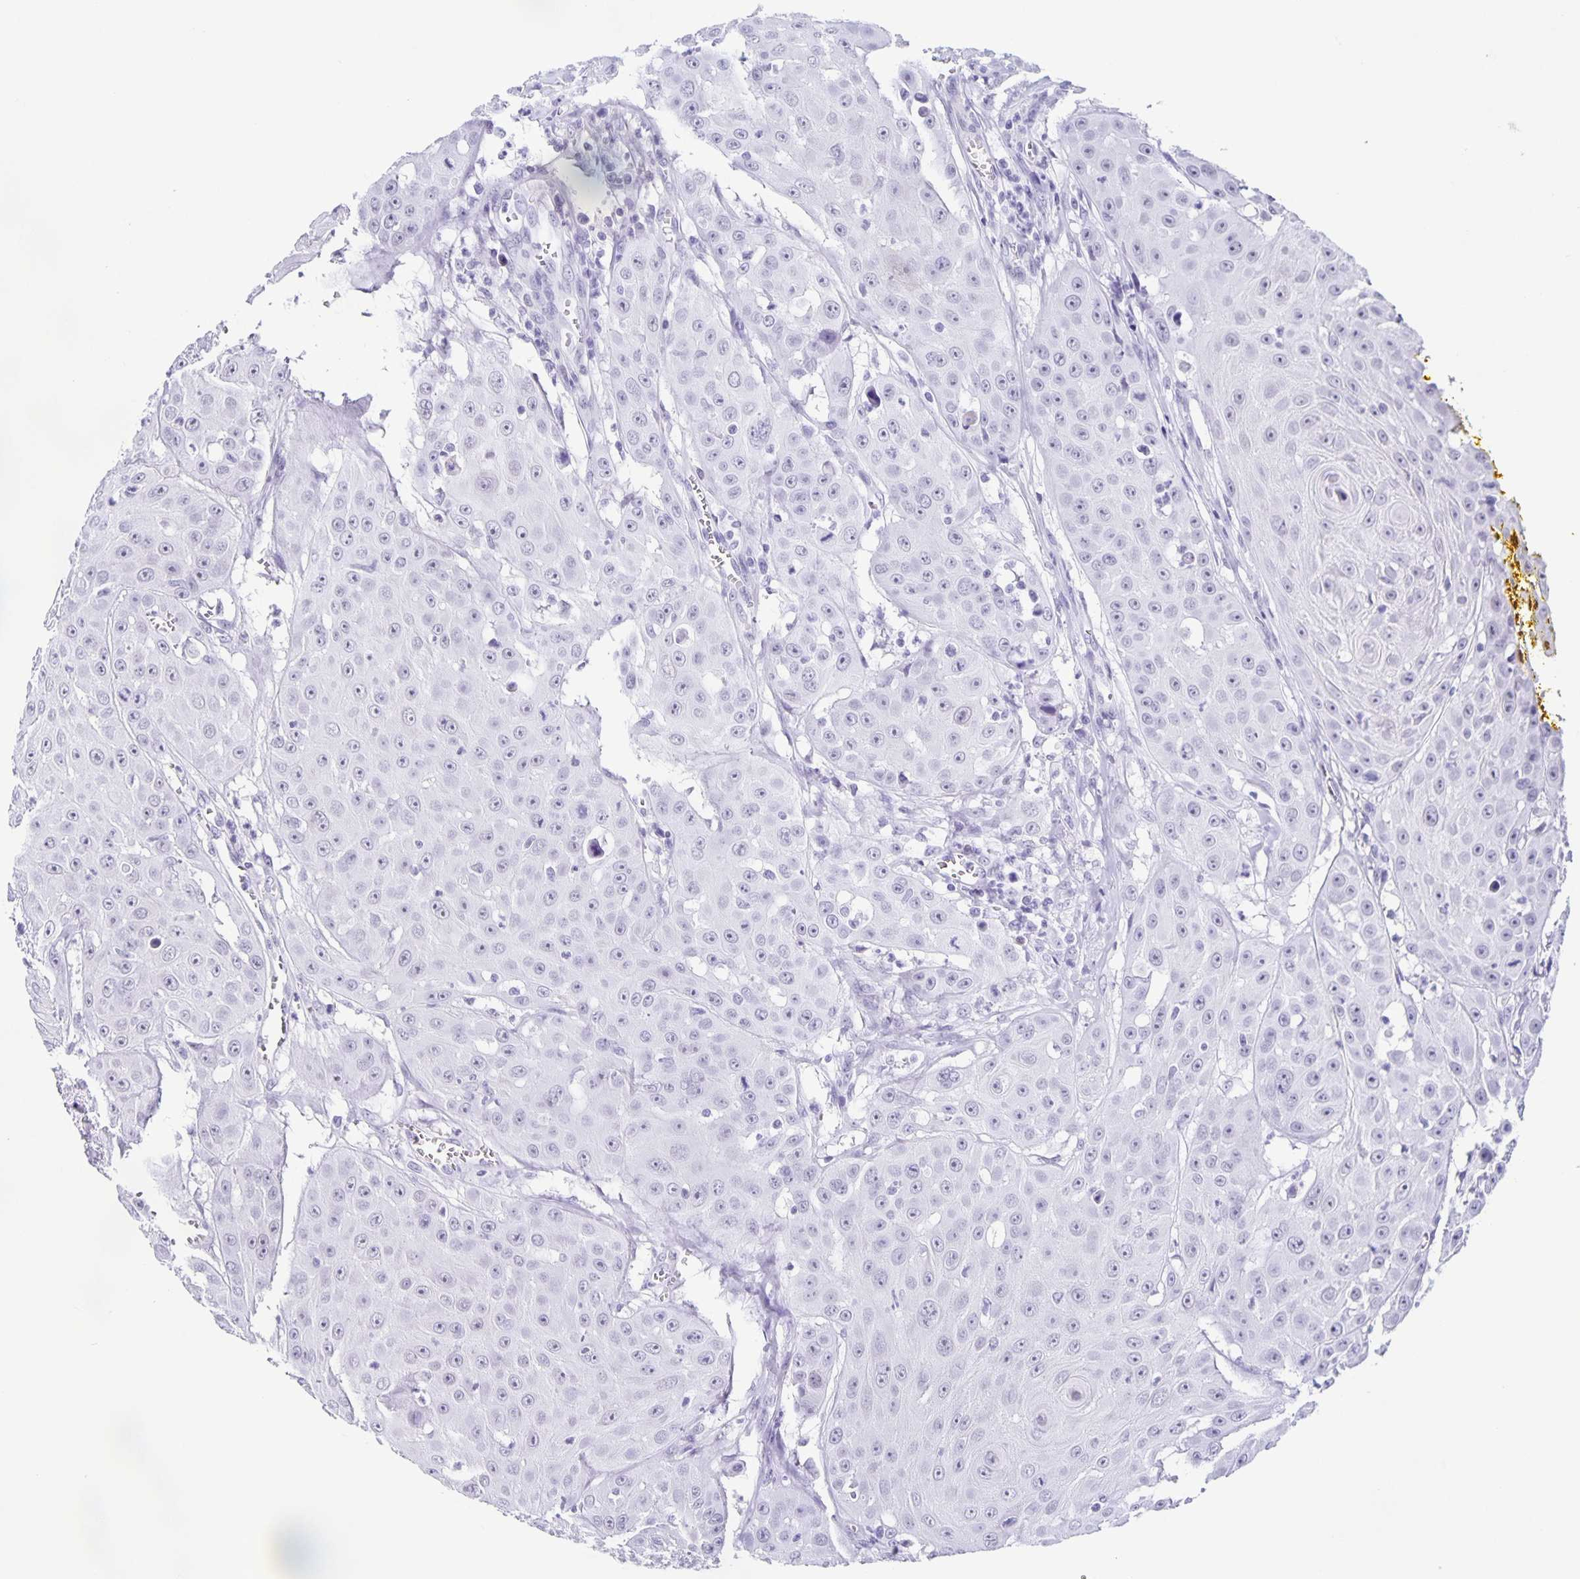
{"staining": {"intensity": "negative", "quantity": "none", "location": "none"}, "tissue": "head and neck cancer", "cell_type": "Tumor cells", "image_type": "cancer", "snomed": [{"axis": "morphology", "description": "Squamous cell carcinoma, NOS"}, {"axis": "topography", "description": "Oral tissue"}, {"axis": "topography", "description": "Head-Neck"}], "caption": "A photomicrograph of squamous cell carcinoma (head and neck) stained for a protein displays no brown staining in tumor cells.", "gene": "TPPP", "patient": {"sex": "male", "age": 81}}